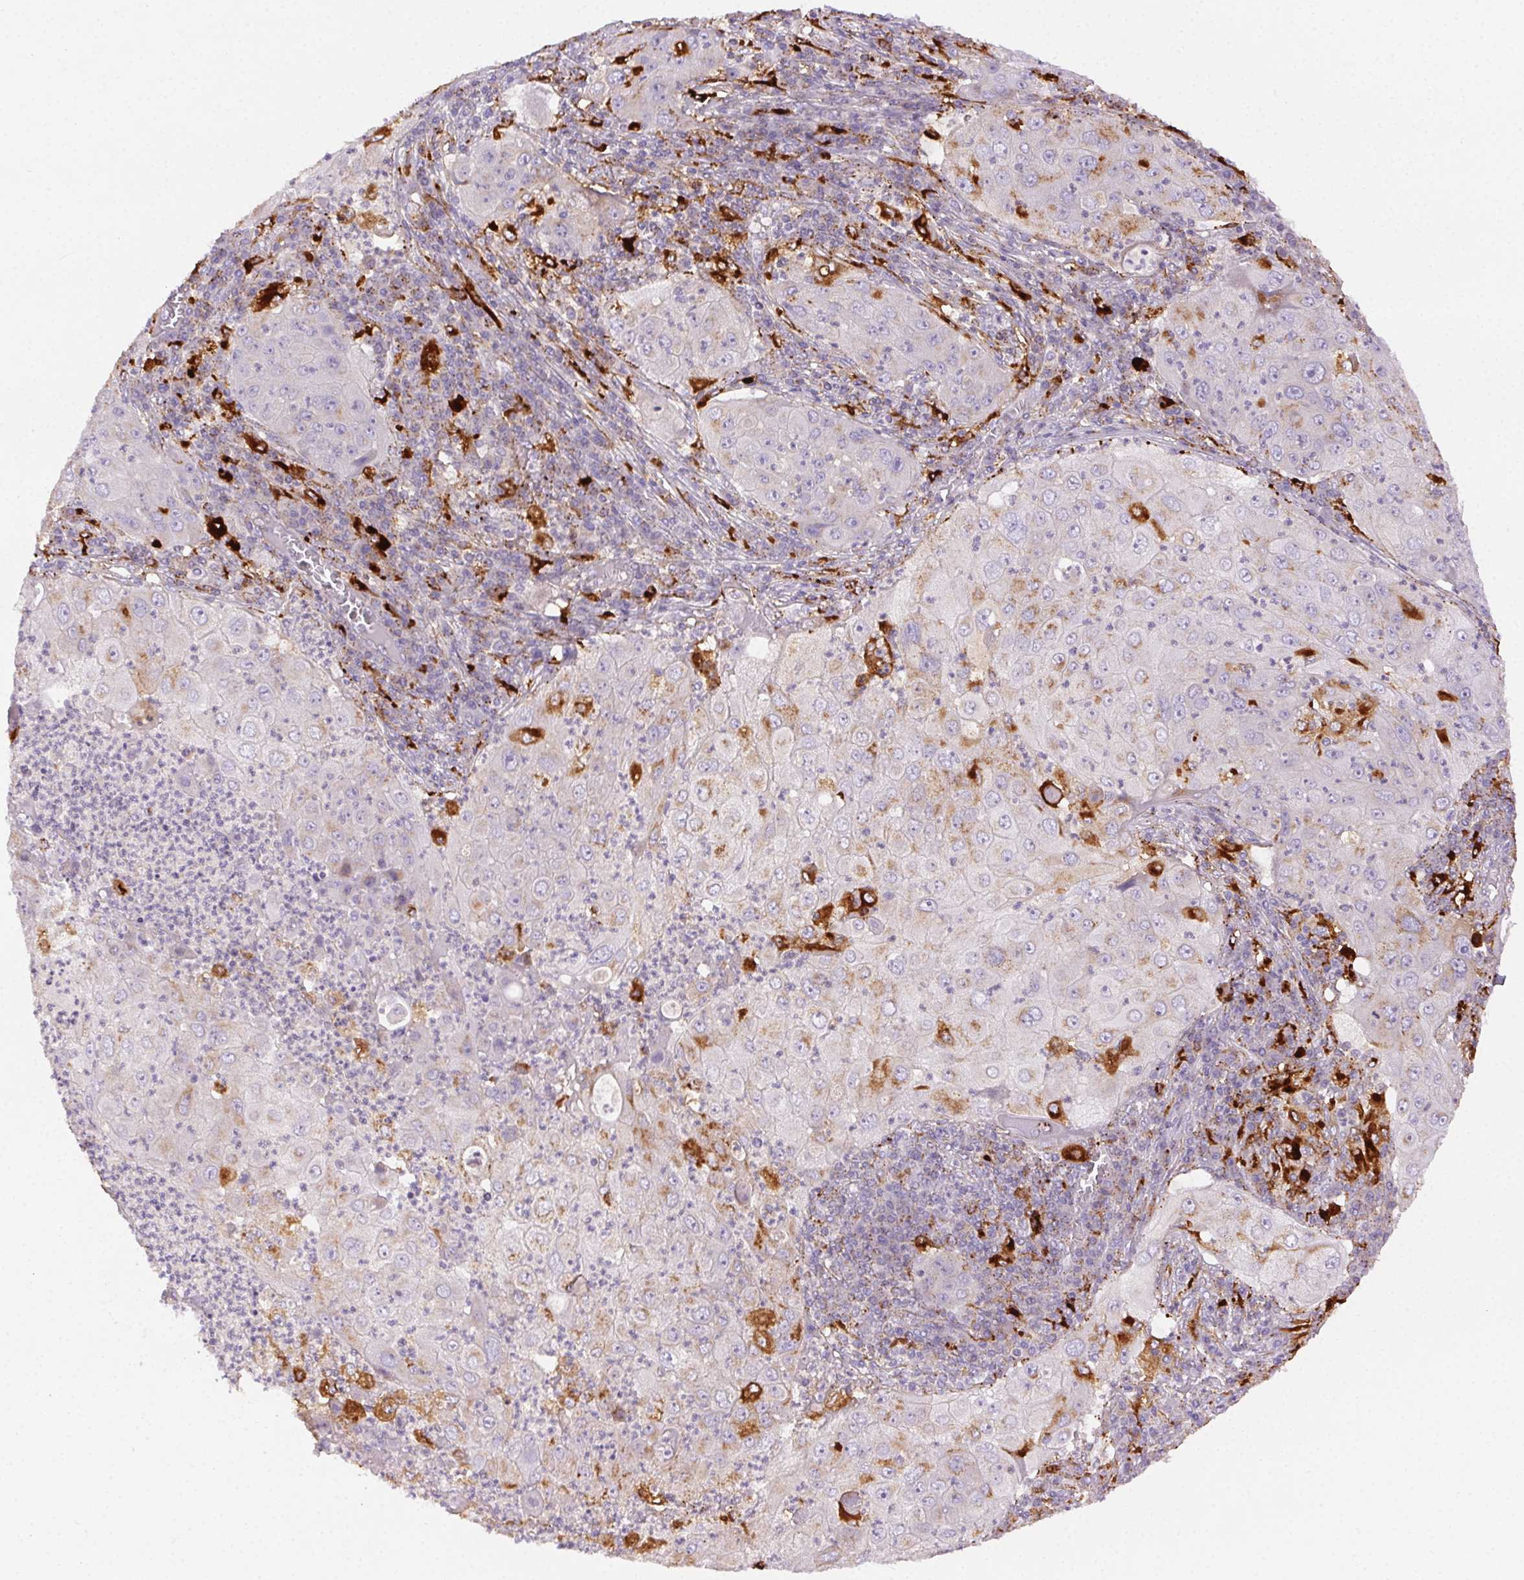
{"staining": {"intensity": "weak", "quantity": "<25%", "location": "cytoplasmic/membranous"}, "tissue": "lung cancer", "cell_type": "Tumor cells", "image_type": "cancer", "snomed": [{"axis": "morphology", "description": "Squamous cell carcinoma, NOS"}, {"axis": "topography", "description": "Lung"}], "caption": "This photomicrograph is of squamous cell carcinoma (lung) stained with immunohistochemistry to label a protein in brown with the nuclei are counter-stained blue. There is no staining in tumor cells.", "gene": "SCPEP1", "patient": {"sex": "female", "age": 59}}